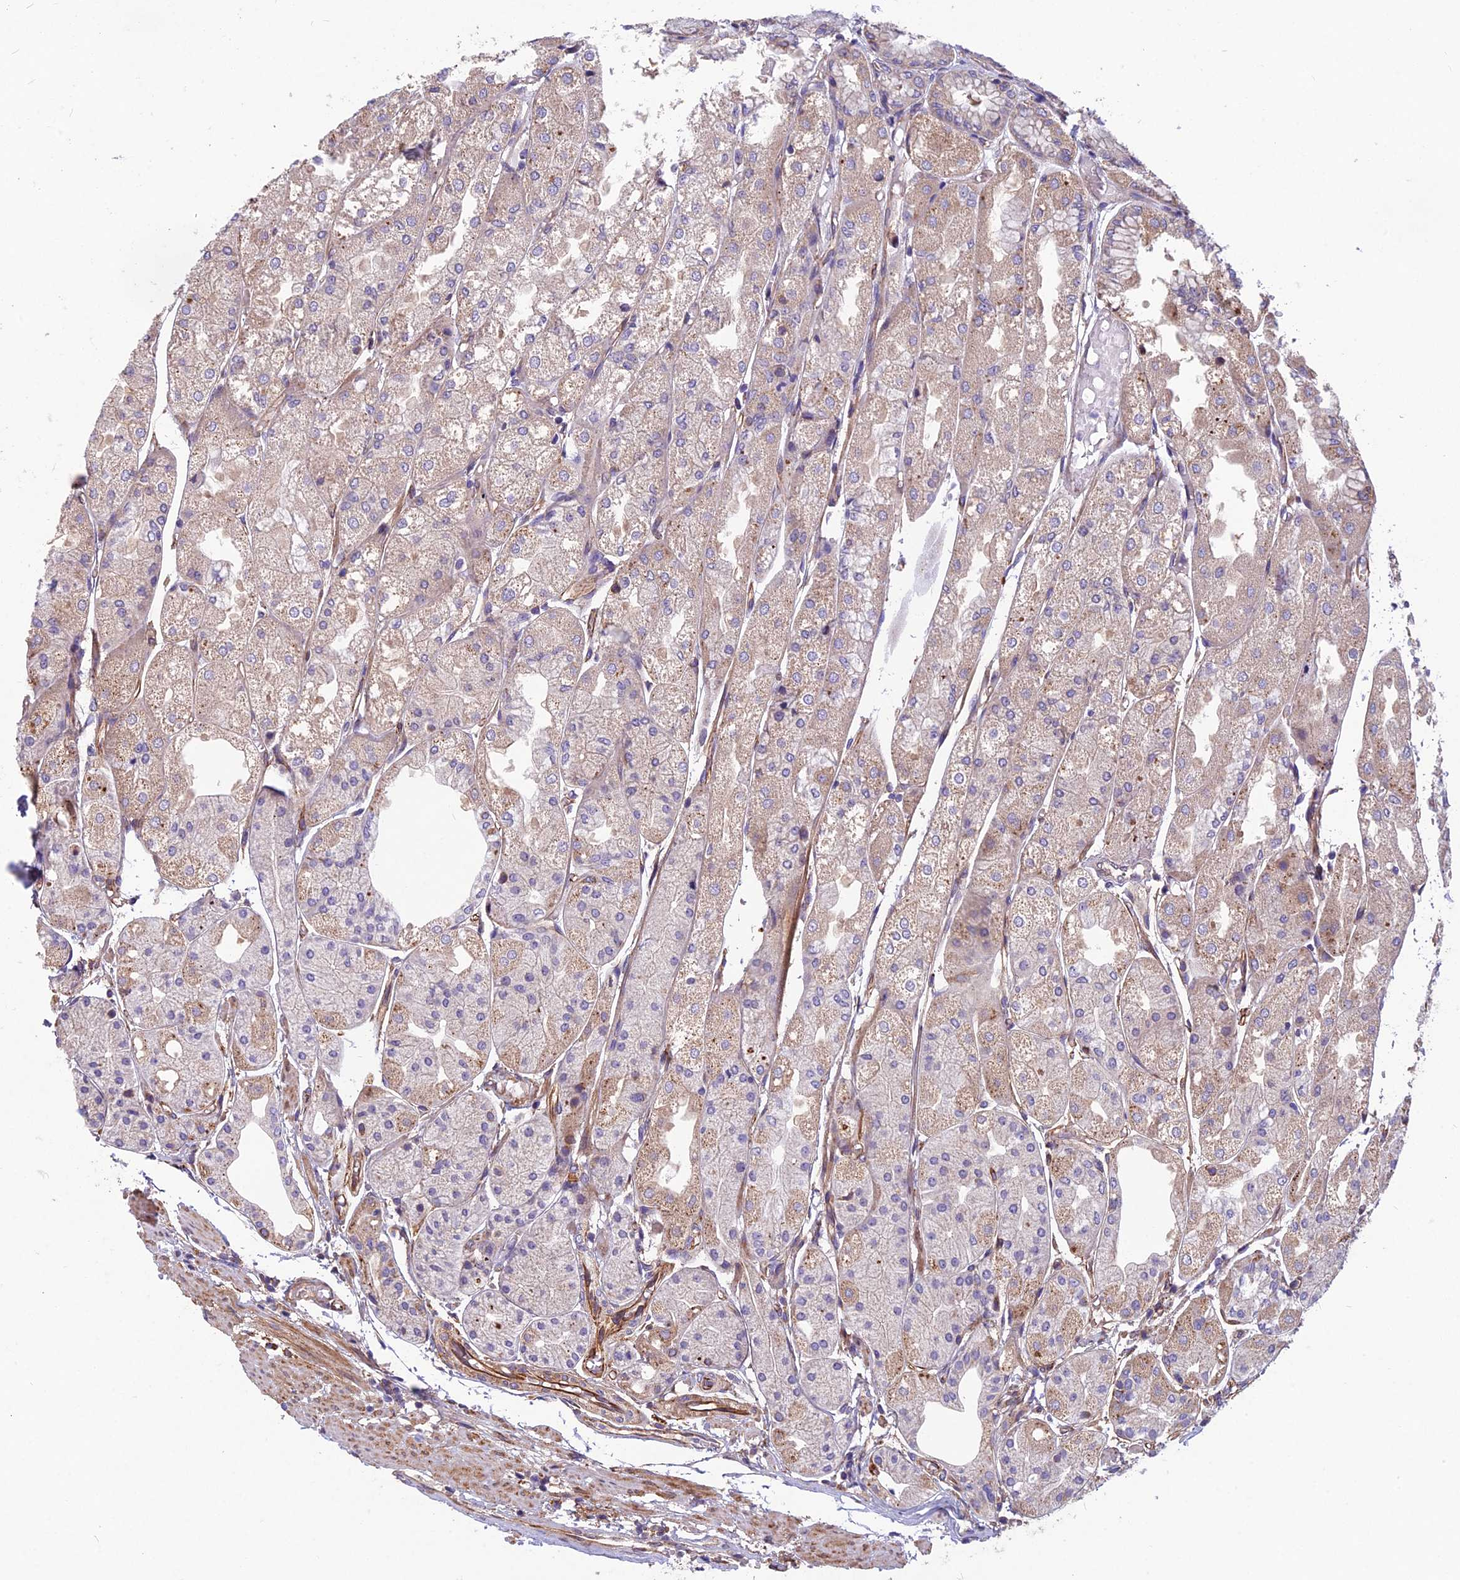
{"staining": {"intensity": "moderate", "quantity": "25%-75%", "location": "cytoplasmic/membranous"}, "tissue": "stomach", "cell_type": "Glandular cells", "image_type": "normal", "snomed": [{"axis": "morphology", "description": "Normal tissue, NOS"}, {"axis": "topography", "description": "Stomach, upper"}], "caption": "This is an image of immunohistochemistry staining of unremarkable stomach, which shows moderate positivity in the cytoplasmic/membranous of glandular cells.", "gene": "SPDL1", "patient": {"sex": "male", "age": 72}}